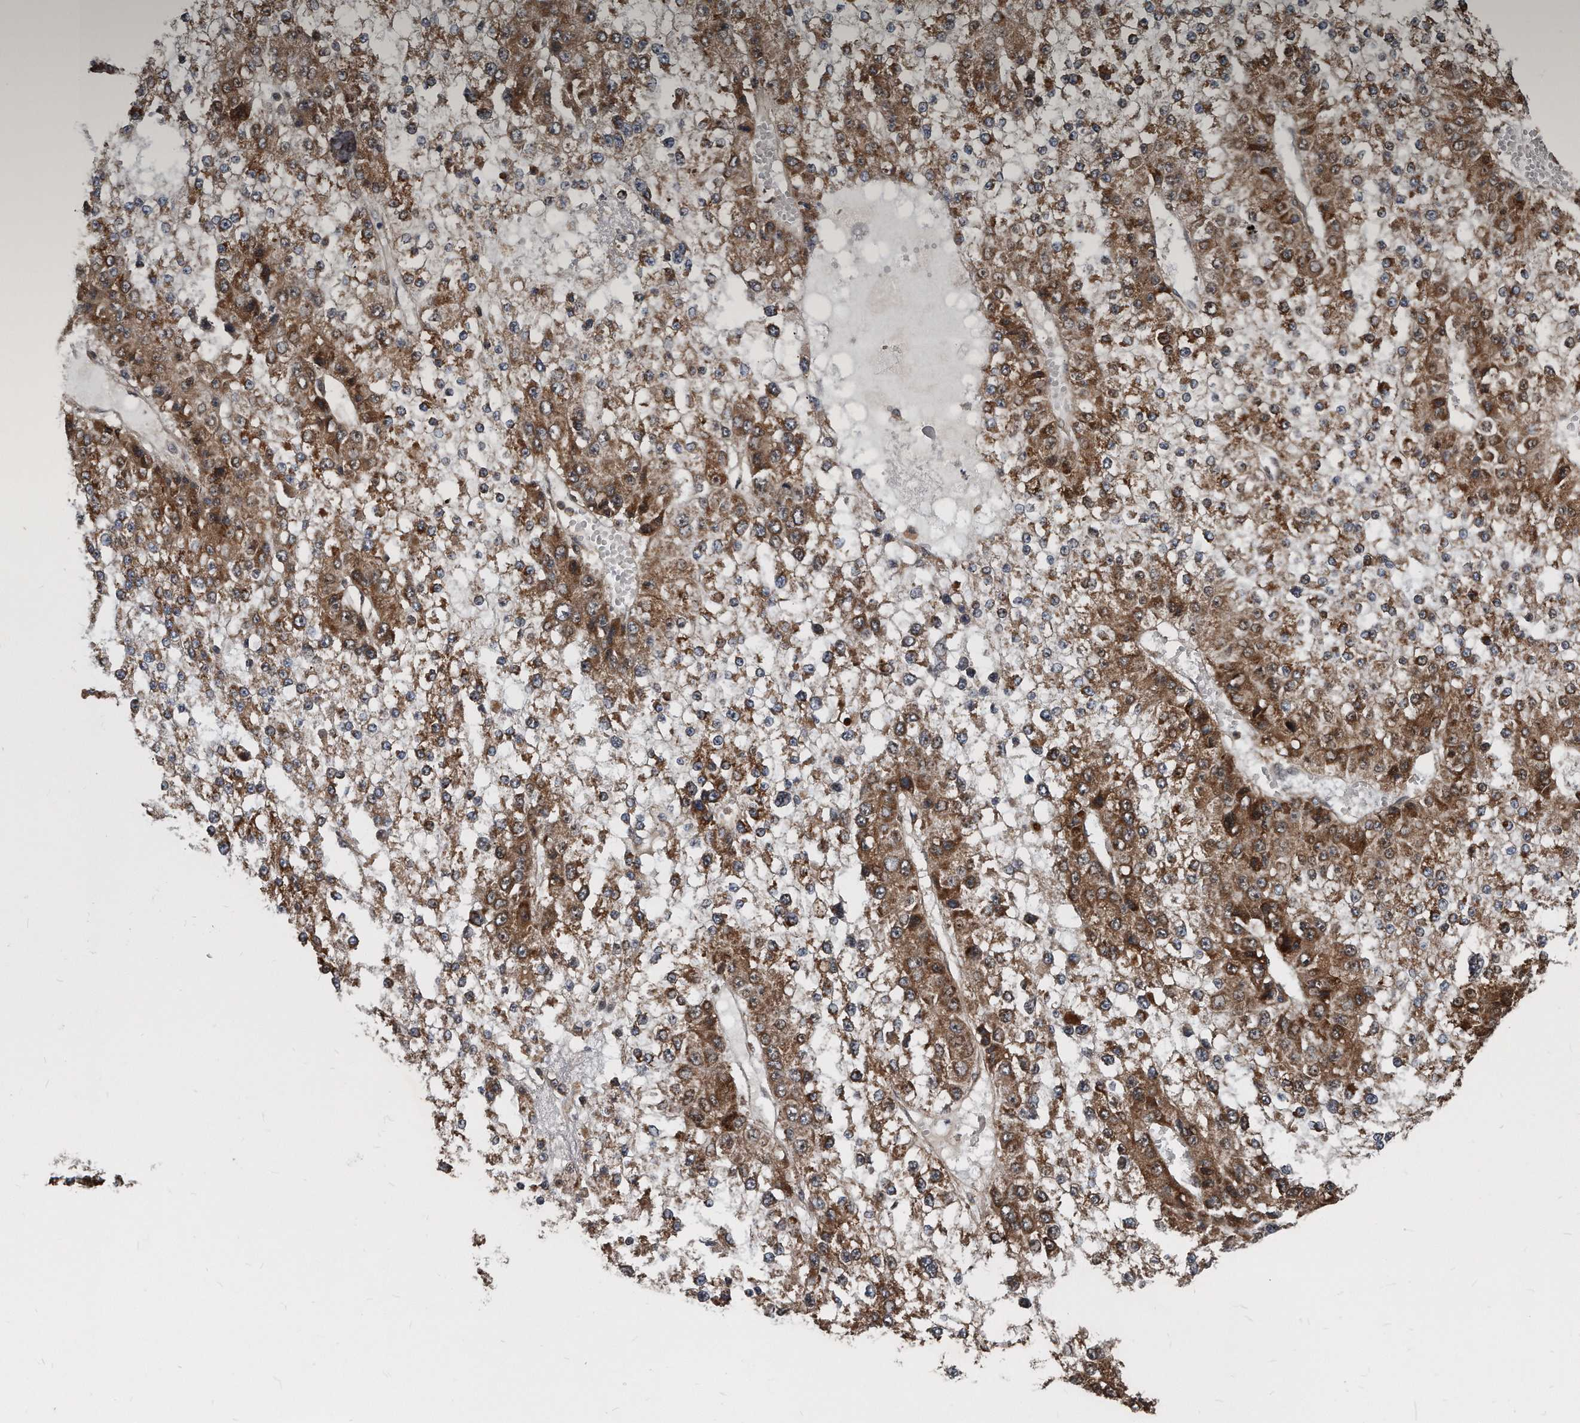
{"staining": {"intensity": "moderate", "quantity": ">75%", "location": "cytoplasmic/membranous"}, "tissue": "liver cancer", "cell_type": "Tumor cells", "image_type": "cancer", "snomed": [{"axis": "morphology", "description": "Carcinoma, Hepatocellular, NOS"}, {"axis": "topography", "description": "Liver"}], "caption": "The micrograph shows staining of hepatocellular carcinoma (liver), revealing moderate cytoplasmic/membranous protein expression (brown color) within tumor cells. (IHC, brightfield microscopy, high magnification).", "gene": "FAM136A", "patient": {"sex": "female", "age": 73}}